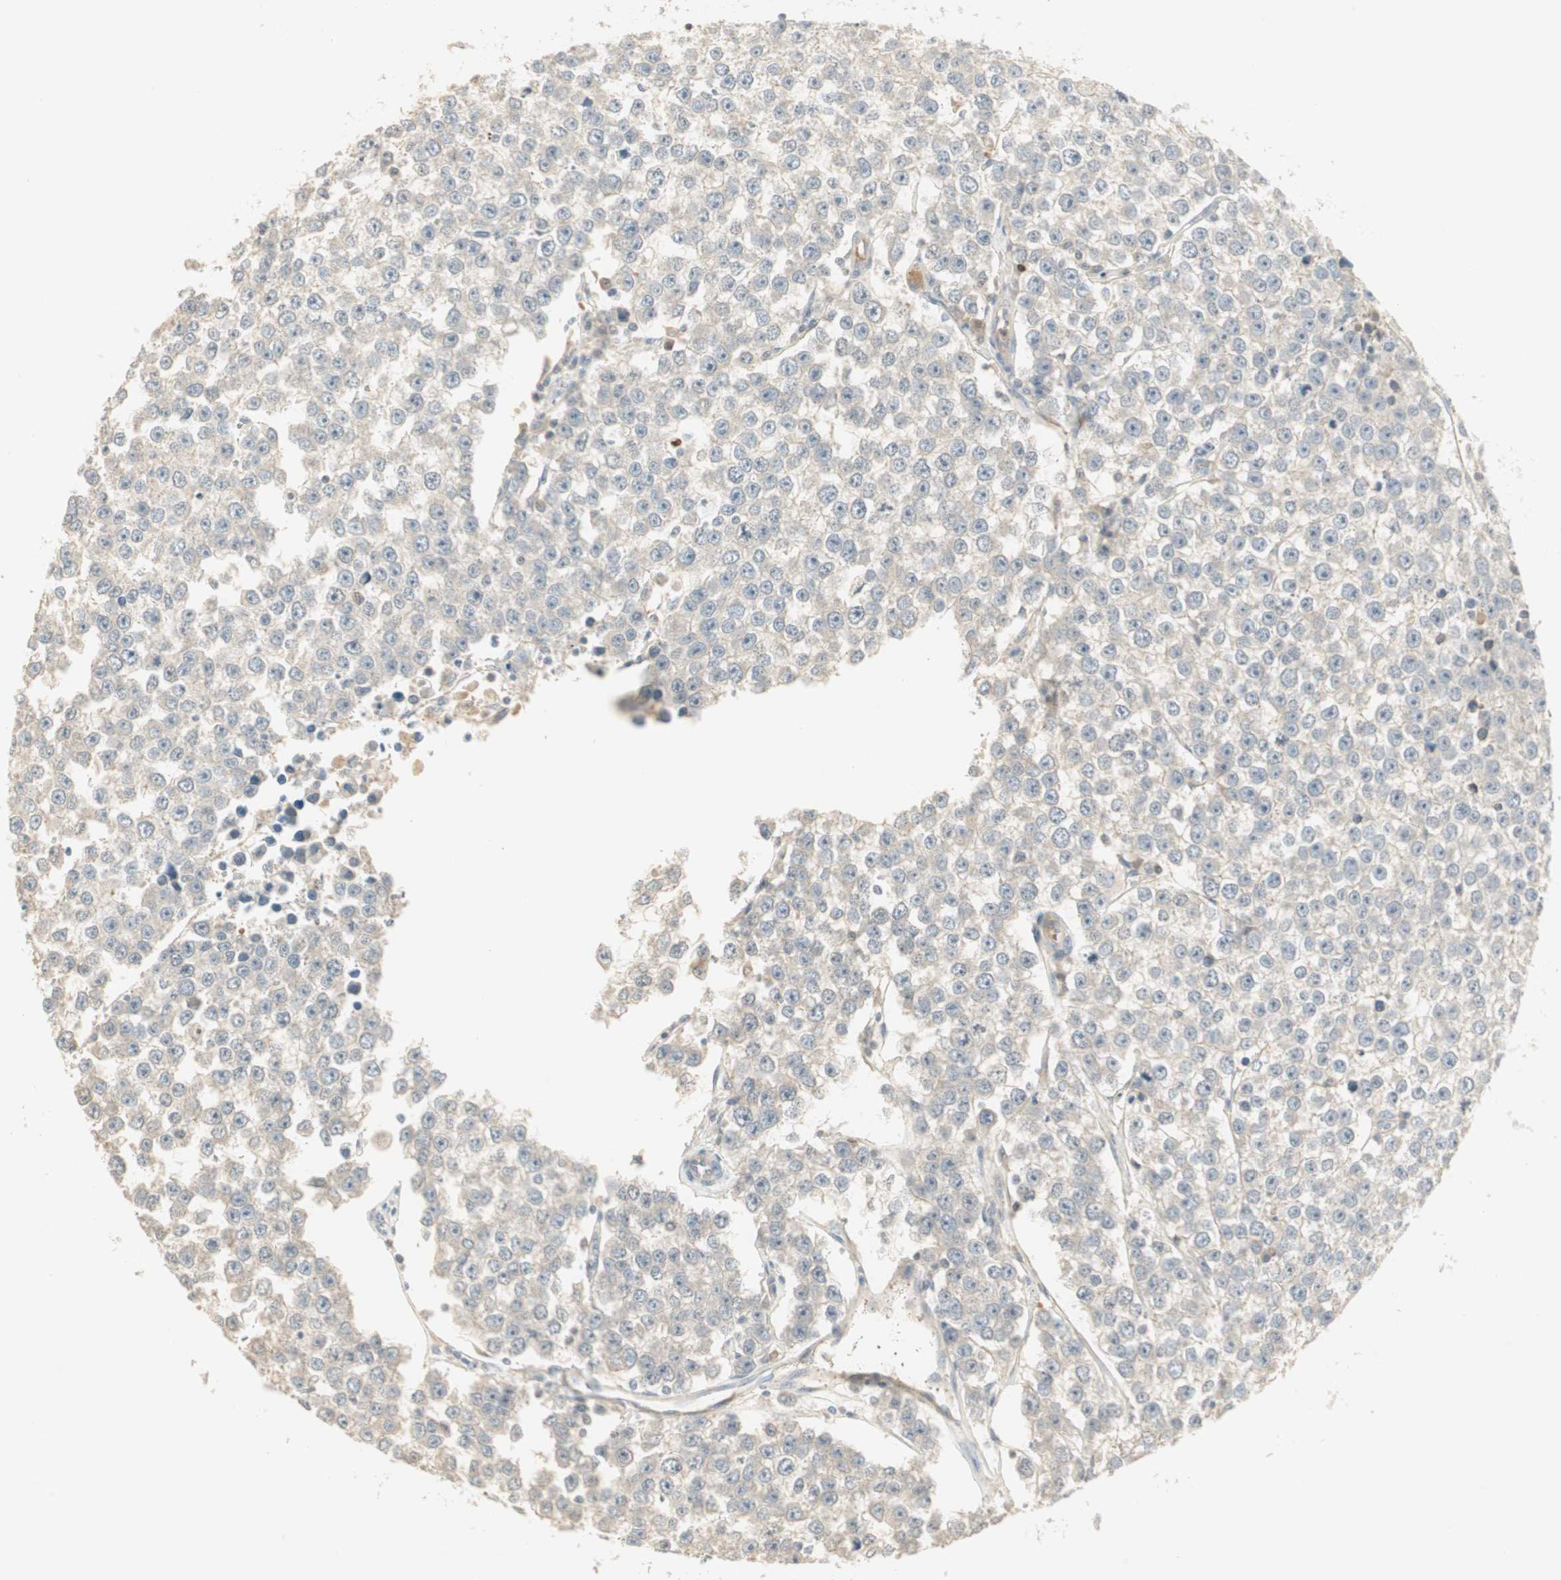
{"staining": {"intensity": "negative", "quantity": "none", "location": "none"}, "tissue": "testis cancer", "cell_type": "Tumor cells", "image_type": "cancer", "snomed": [{"axis": "morphology", "description": "Seminoma, NOS"}, {"axis": "morphology", "description": "Carcinoma, Embryonal, NOS"}, {"axis": "topography", "description": "Testis"}], "caption": "Tumor cells show no significant positivity in testis seminoma.", "gene": "RUNX2", "patient": {"sex": "male", "age": 52}}